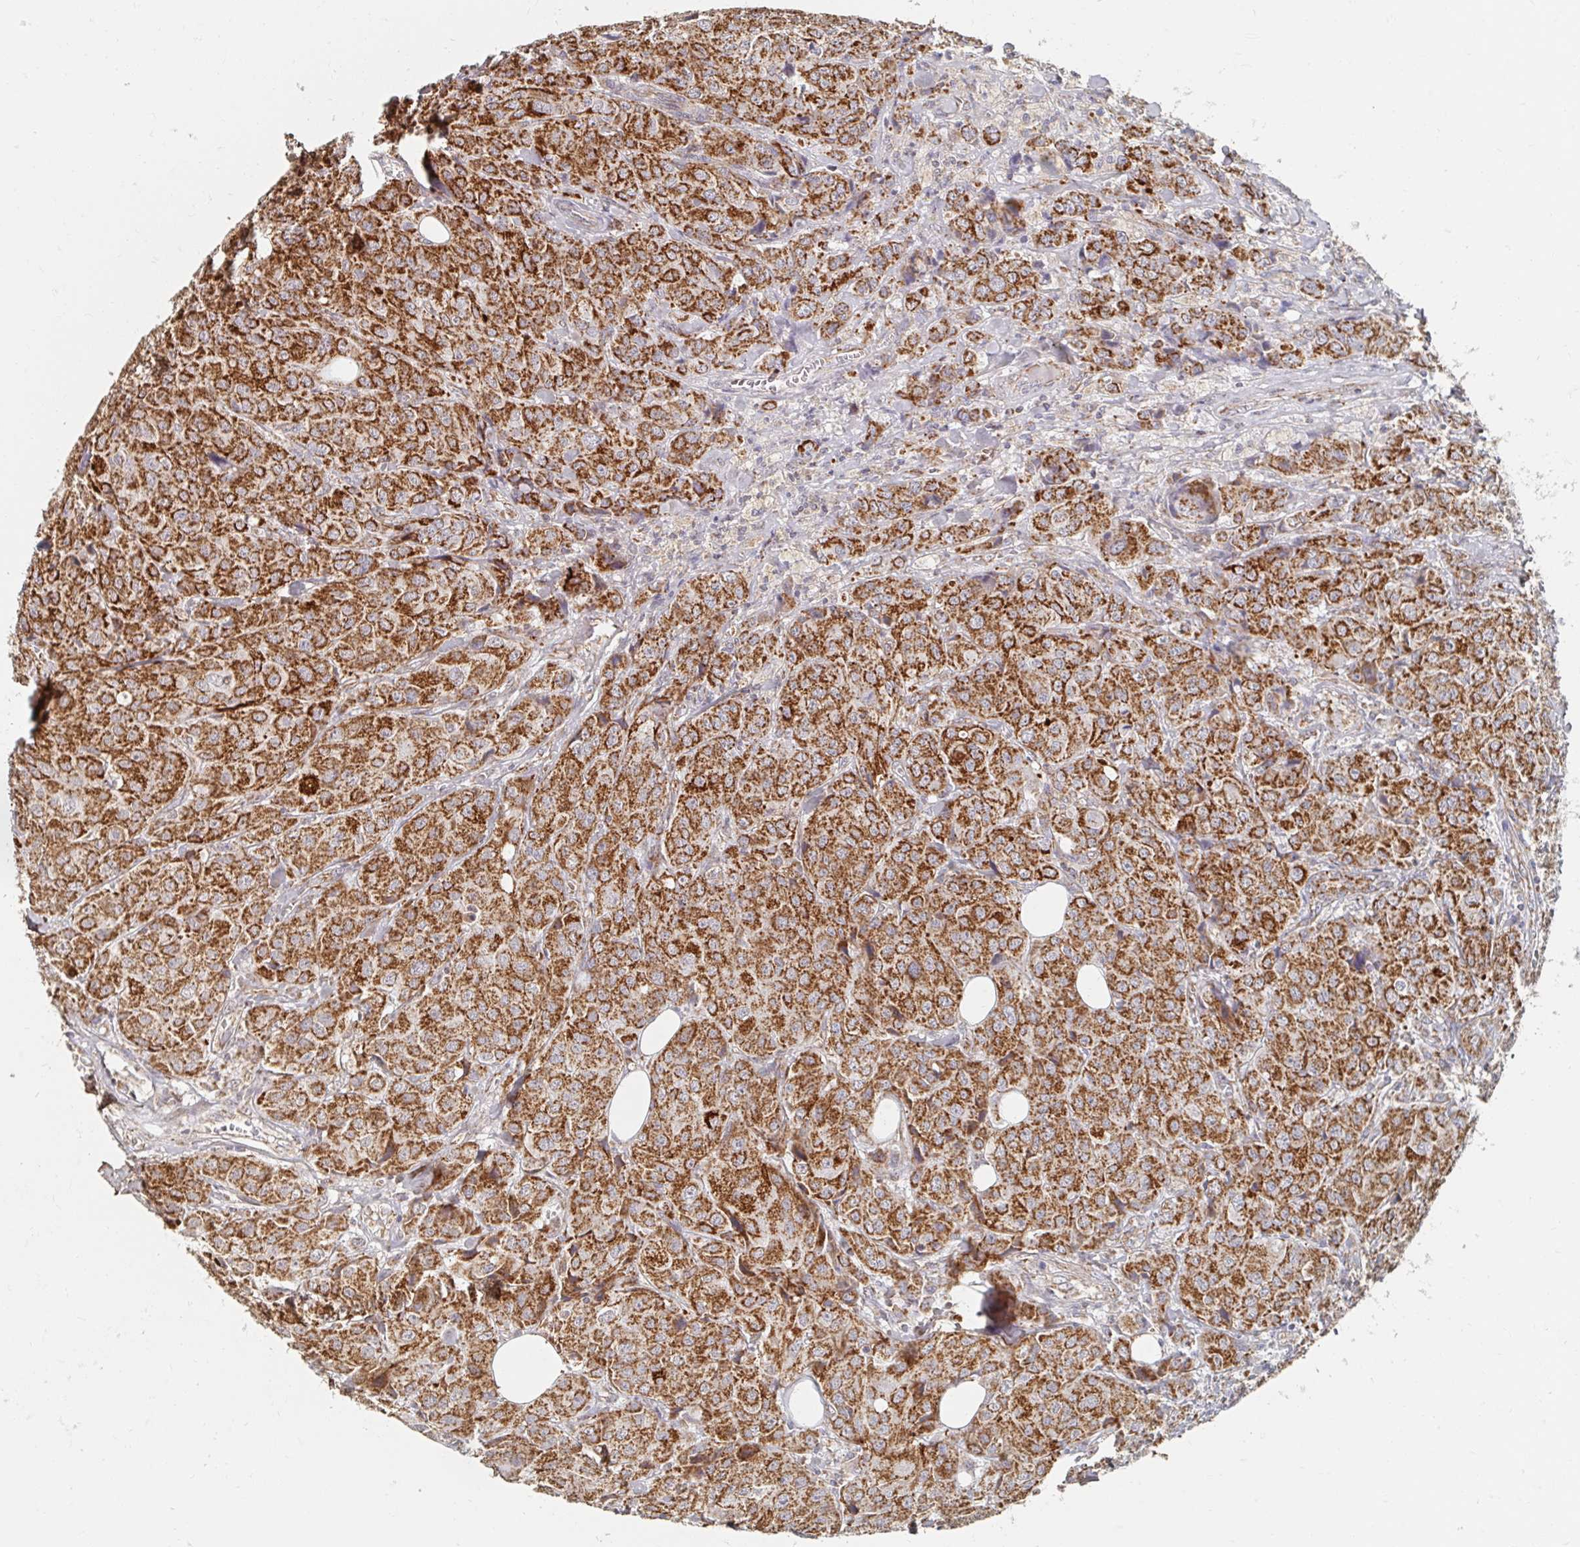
{"staining": {"intensity": "strong", "quantity": ">75%", "location": "cytoplasmic/membranous"}, "tissue": "breast cancer", "cell_type": "Tumor cells", "image_type": "cancer", "snomed": [{"axis": "morphology", "description": "Duct carcinoma"}, {"axis": "topography", "description": "Breast"}], "caption": "Strong cytoplasmic/membranous expression for a protein is seen in approximately >75% of tumor cells of breast cancer using IHC.", "gene": "MAVS", "patient": {"sex": "female", "age": 43}}